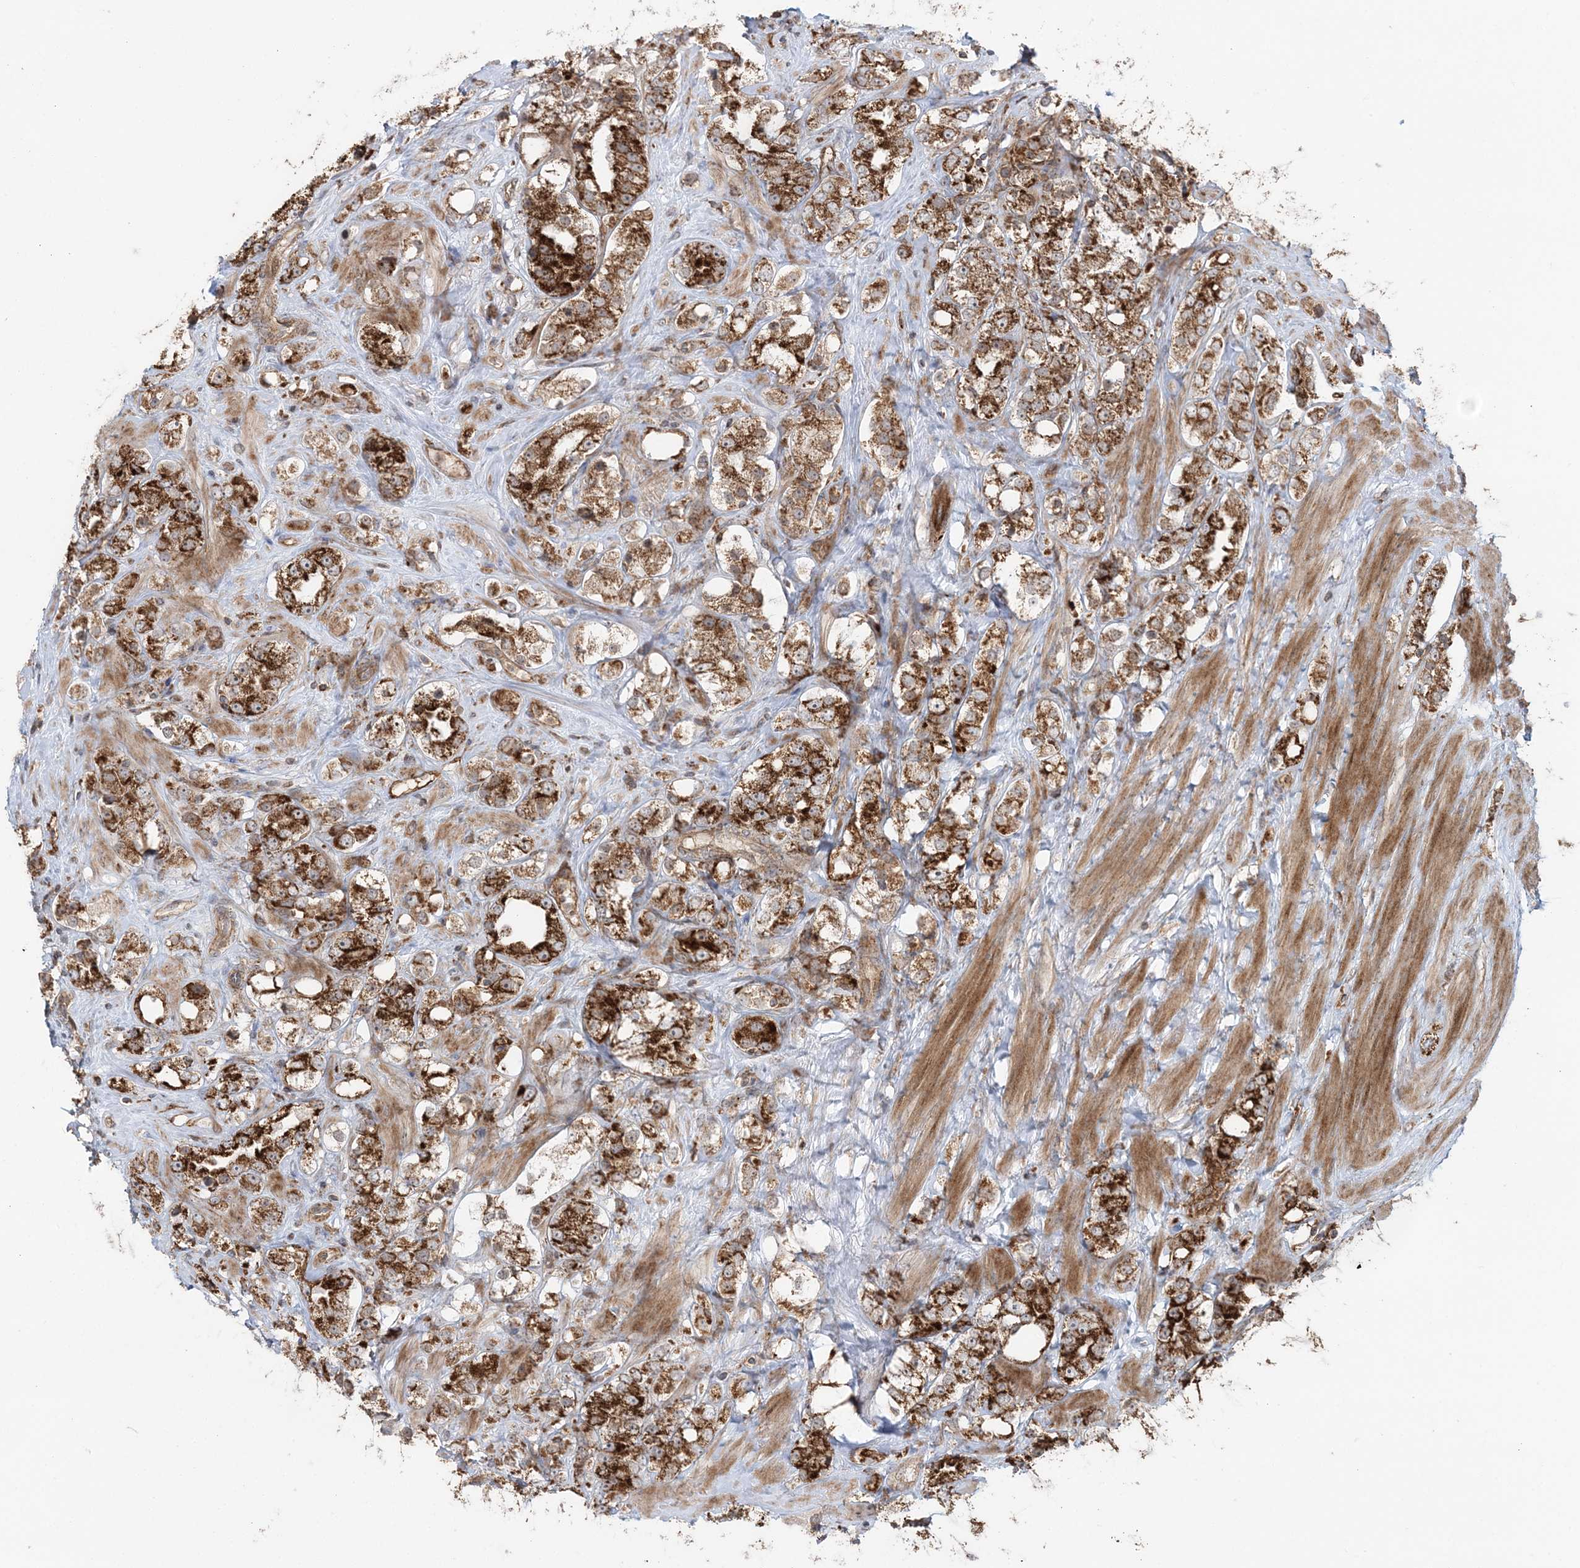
{"staining": {"intensity": "strong", "quantity": ">75%", "location": "cytoplasmic/membranous"}, "tissue": "prostate cancer", "cell_type": "Tumor cells", "image_type": "cancer", "snomed": [{"axis": "morphology", "description": "Adenocarcinoma, NOS"}, {"axis": "topography", "description": "Prostate"}], "caption": "Tumor cells show high levels of strong cytoplasmic/membranous expression in about >75% of cells in human prostate cancer (adenocarcinoma).", "gene": "LRPPRC", "patient": {"sex": "male", "age": 79}}